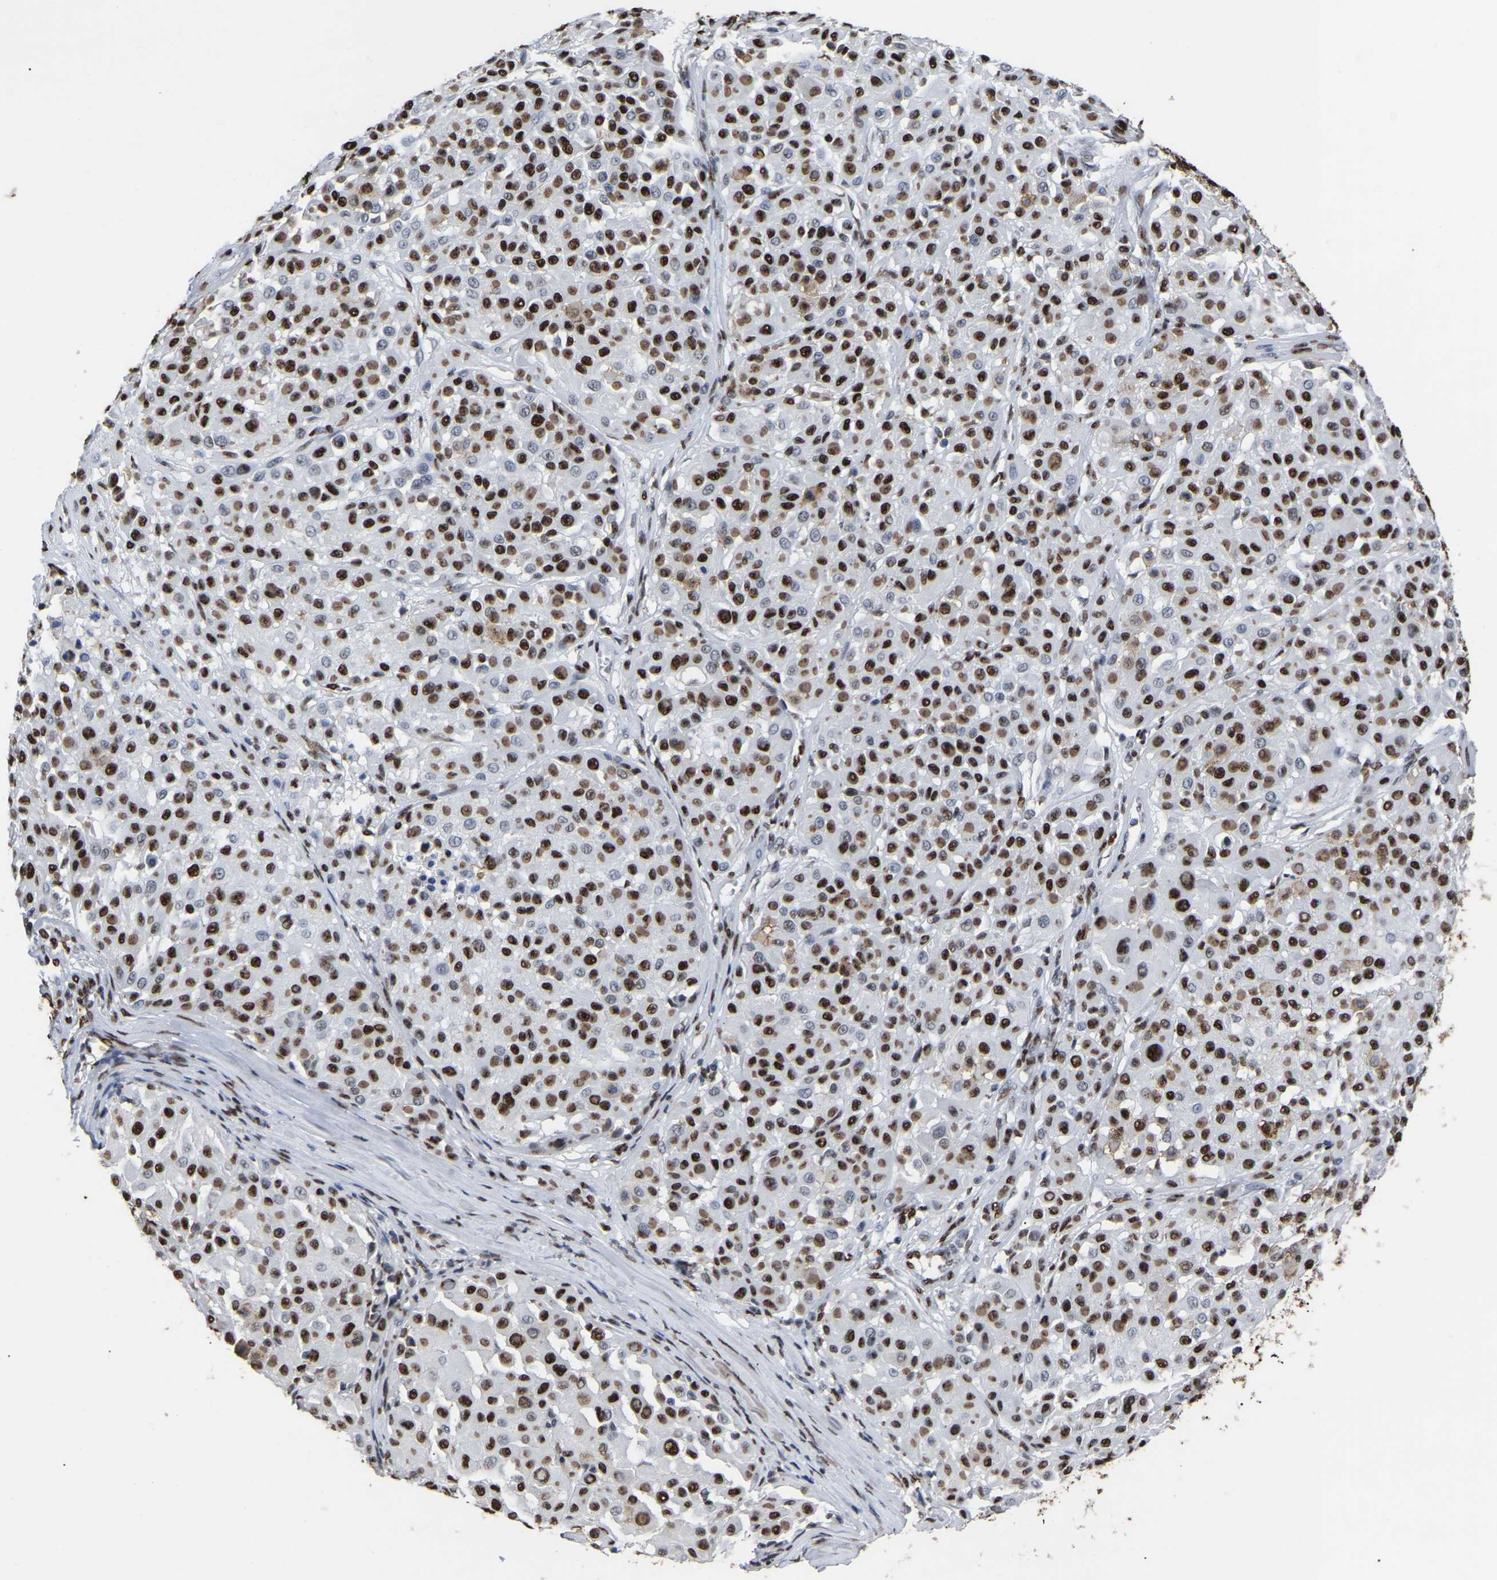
{"staining": {"intensity": "strong", "quantity": ">75%", "location": "nuclear"}, "tissue": "melanoma", "cell_type": "Tumor cells", "image_type": "cancer", "snomed": [{"axis": "morphology", "description": "Malignant melanoma, Metastatic site"}, {"axis": "topography", "description": "Soft tissue"}], "caption": "A micrograph showing strong nuclear expression in approximately >75% of tumor cells in malignant melanoma (metastatic site), as visualized by brown immunohistochemical staining.", "gene": "RBL2", "patient": {"sex": "male", "age": 41}}